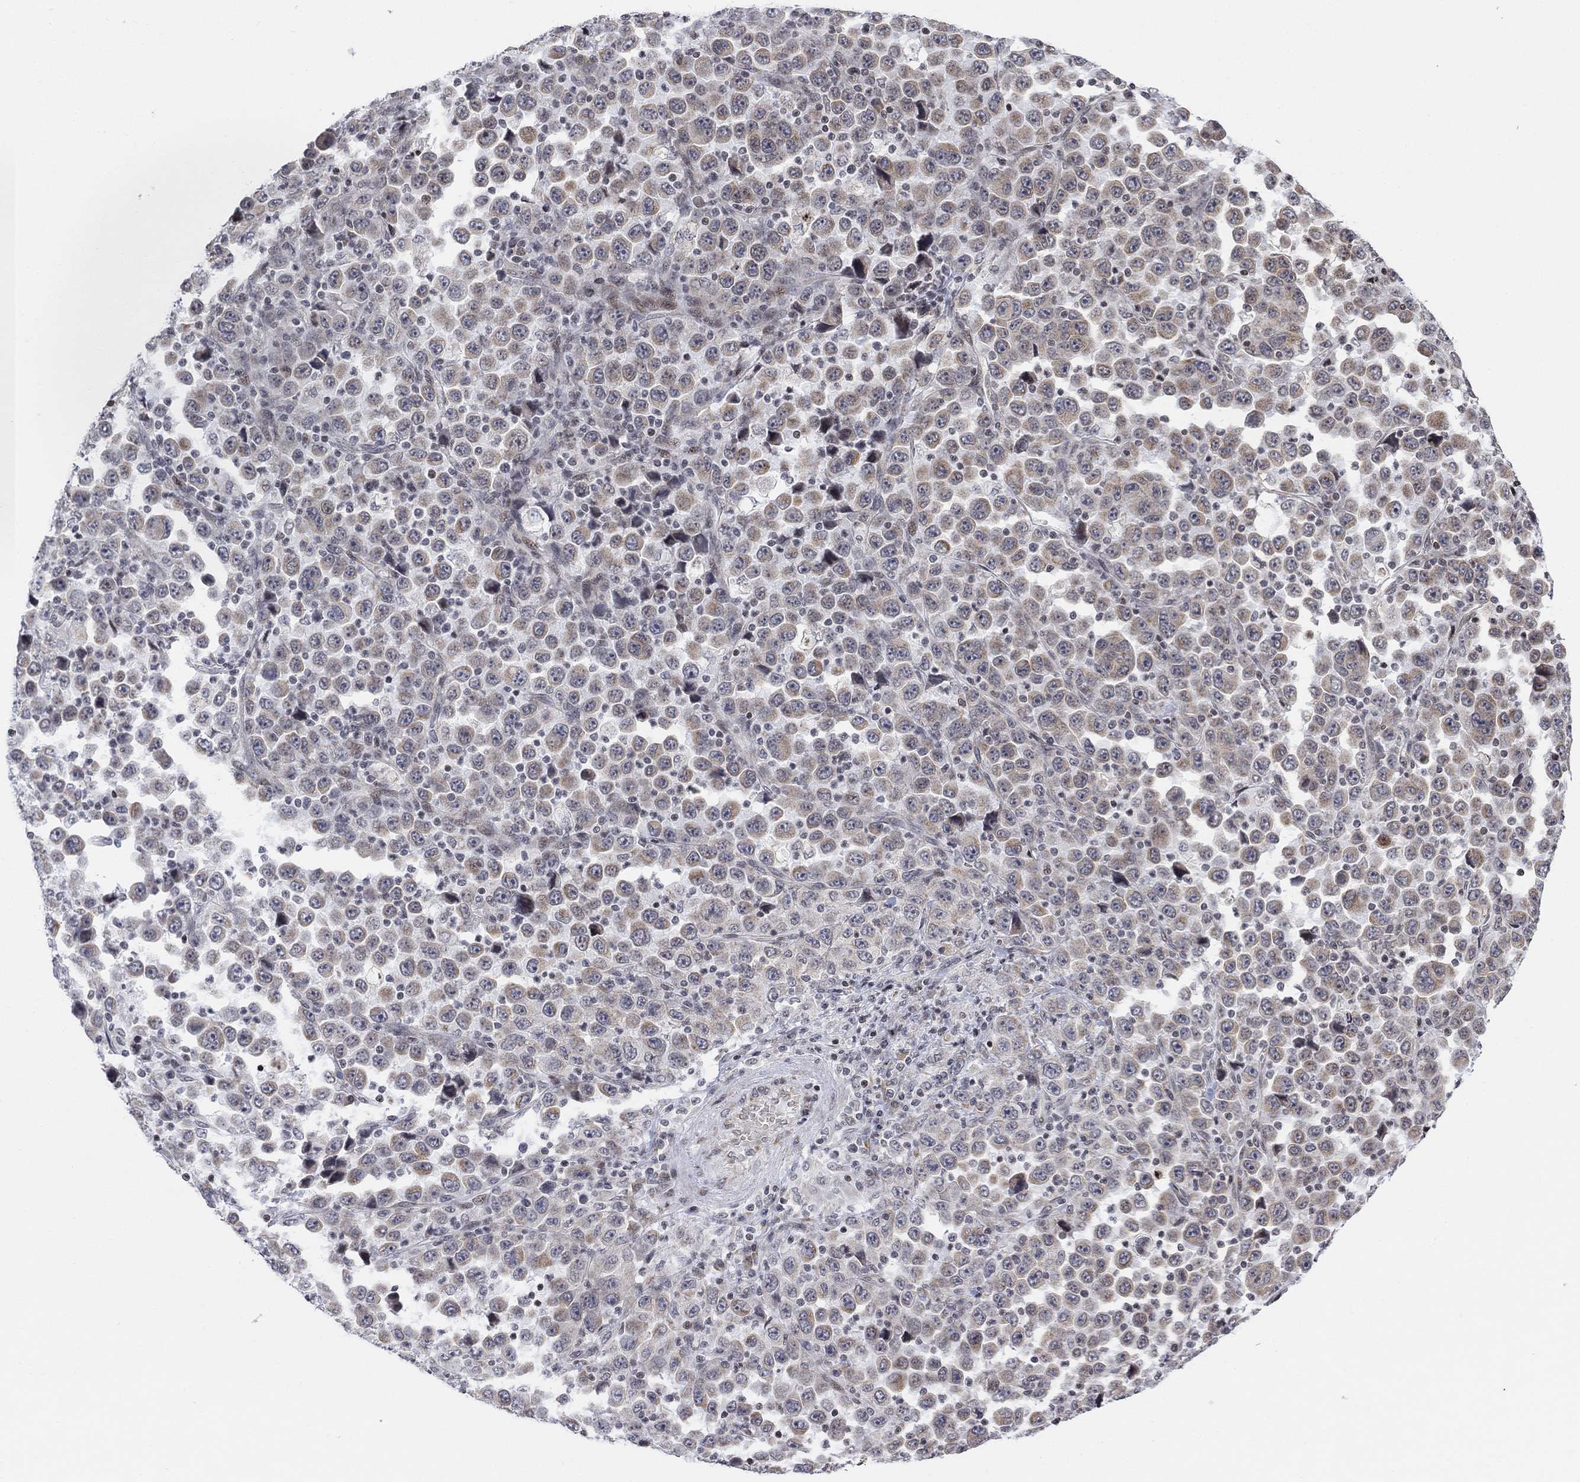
{"staining": {"intensity": "weak", "quantity": "25%-75%", "location": "cytoplasmic/membranous"}, "tissue": "stomach cancer", "cell_type": "Tumor cells", "image_type": "cancer", "snomed": [{"axis": "morphology", "description": "Normal tissue, NOS"}, {"axis": "morphology", "description": "Adenocarcinoma, NOS"}, {"axis": "topography", "description": "Stomach, upper"}, {"axis": "topography", "description": "Stomach"}], "caption": "Tumor cells demonstrate low levels of weak cytoplasmic/membranous positivity in about 25%-75% of cells in human stomach cancer (adenocarcinoma).", "gene": "ABHD14A", "patient": {"sex": "male", "age": 59}}